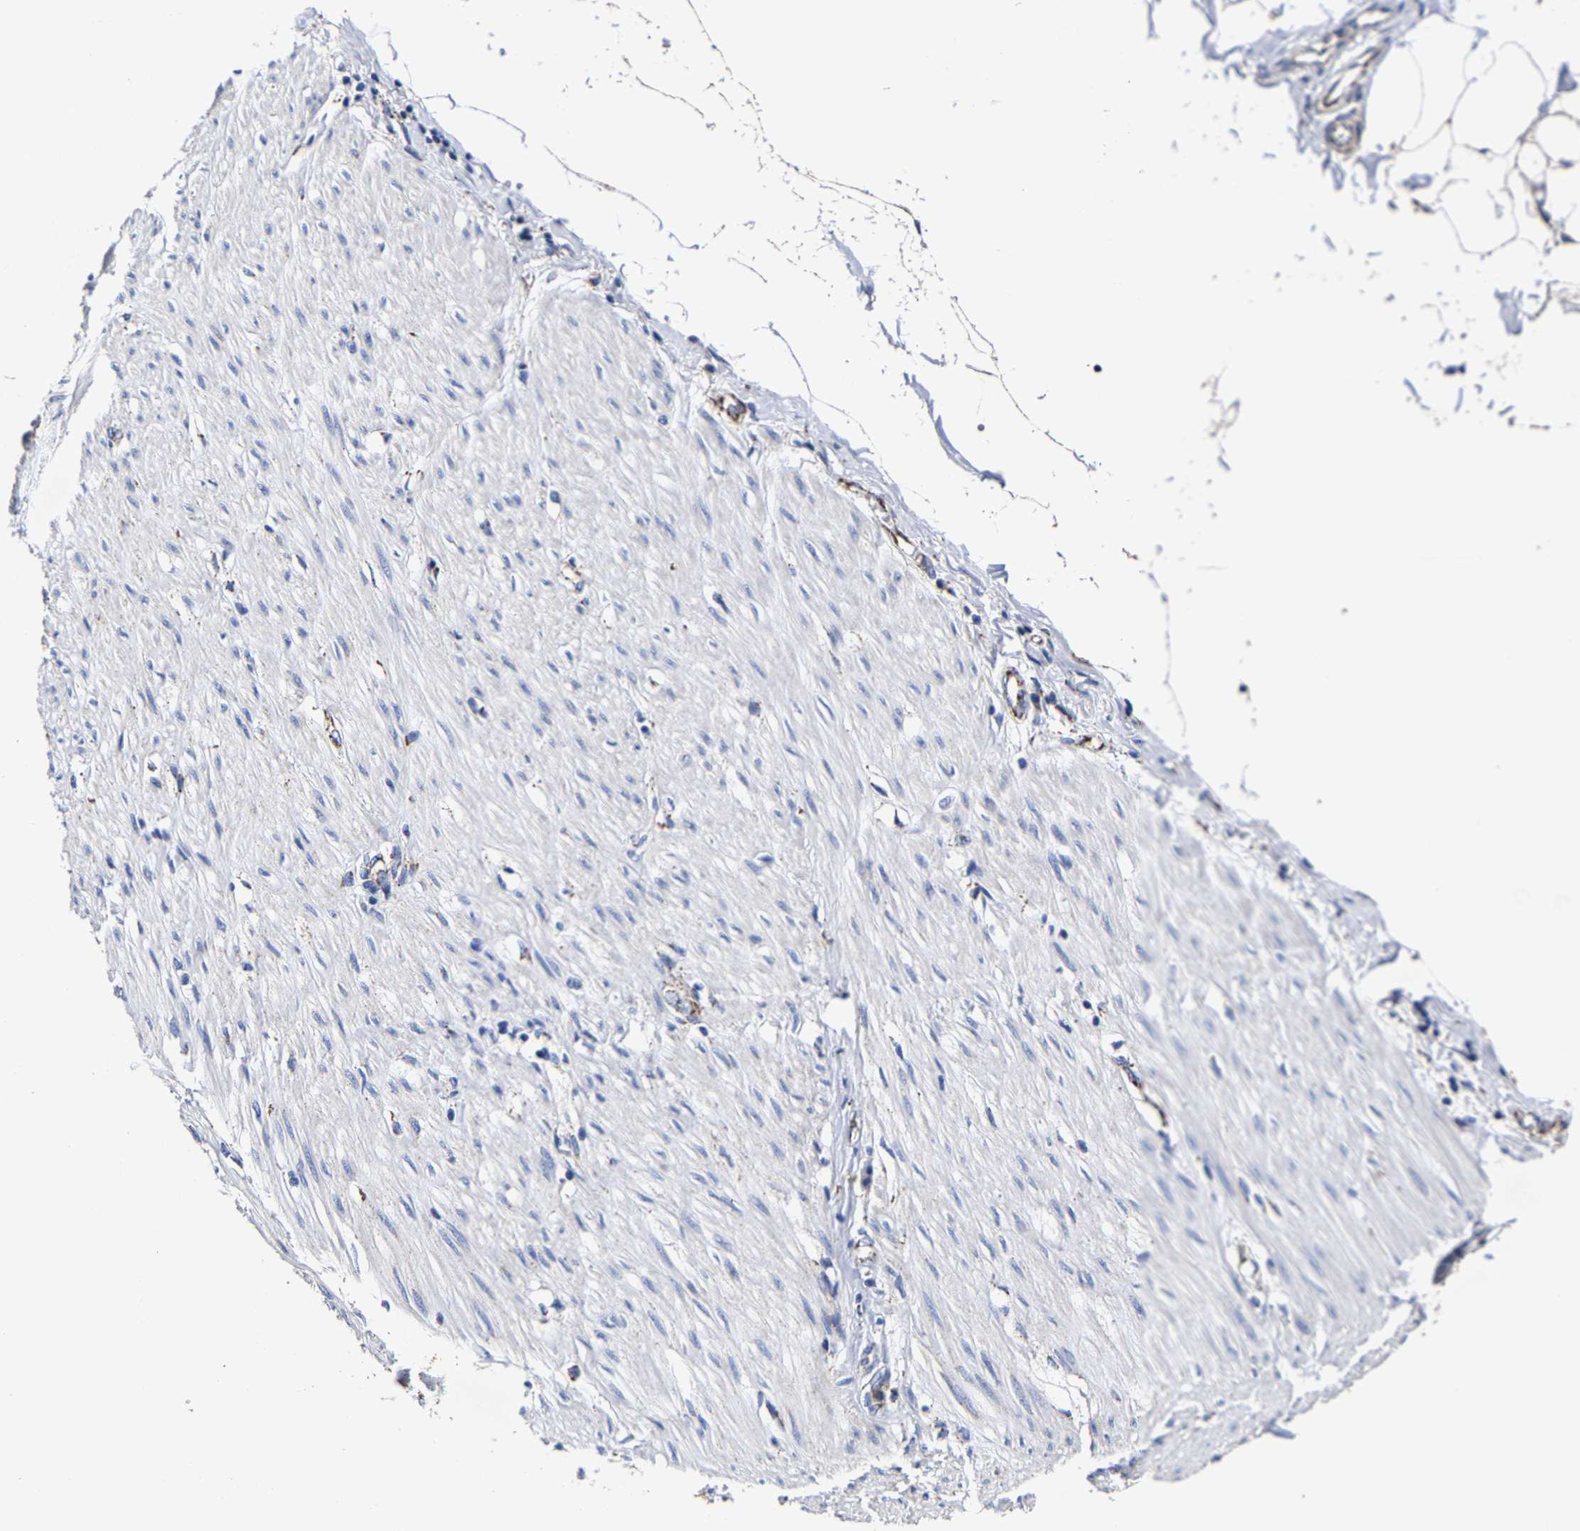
{"staining": {"intensity": "weak", "quantity": "25%-75%", "location": "cytoplasmic/membranous"}, "tissue": "adipose tissue", "cell_type": "Adipocytes", "image_type": "normal", "snomed": [{"axis": "morphology", "description": "Normal tissue, NOS"}, {"axis": "morphology", "description": "Adenocarcinoma, NOS"}, {"axis": "topography", "description": "Colon"}, {"axis": "topography", "description": "Peripheral nerve tissue"}], "caption": "A low amount of weak cytoplasmic/membranous expression is identified in approximately 25%-75% of adipocytes in normal adipose tissue.", "gene": "AASS", "patient": {"sex": "male", "age": 14}}